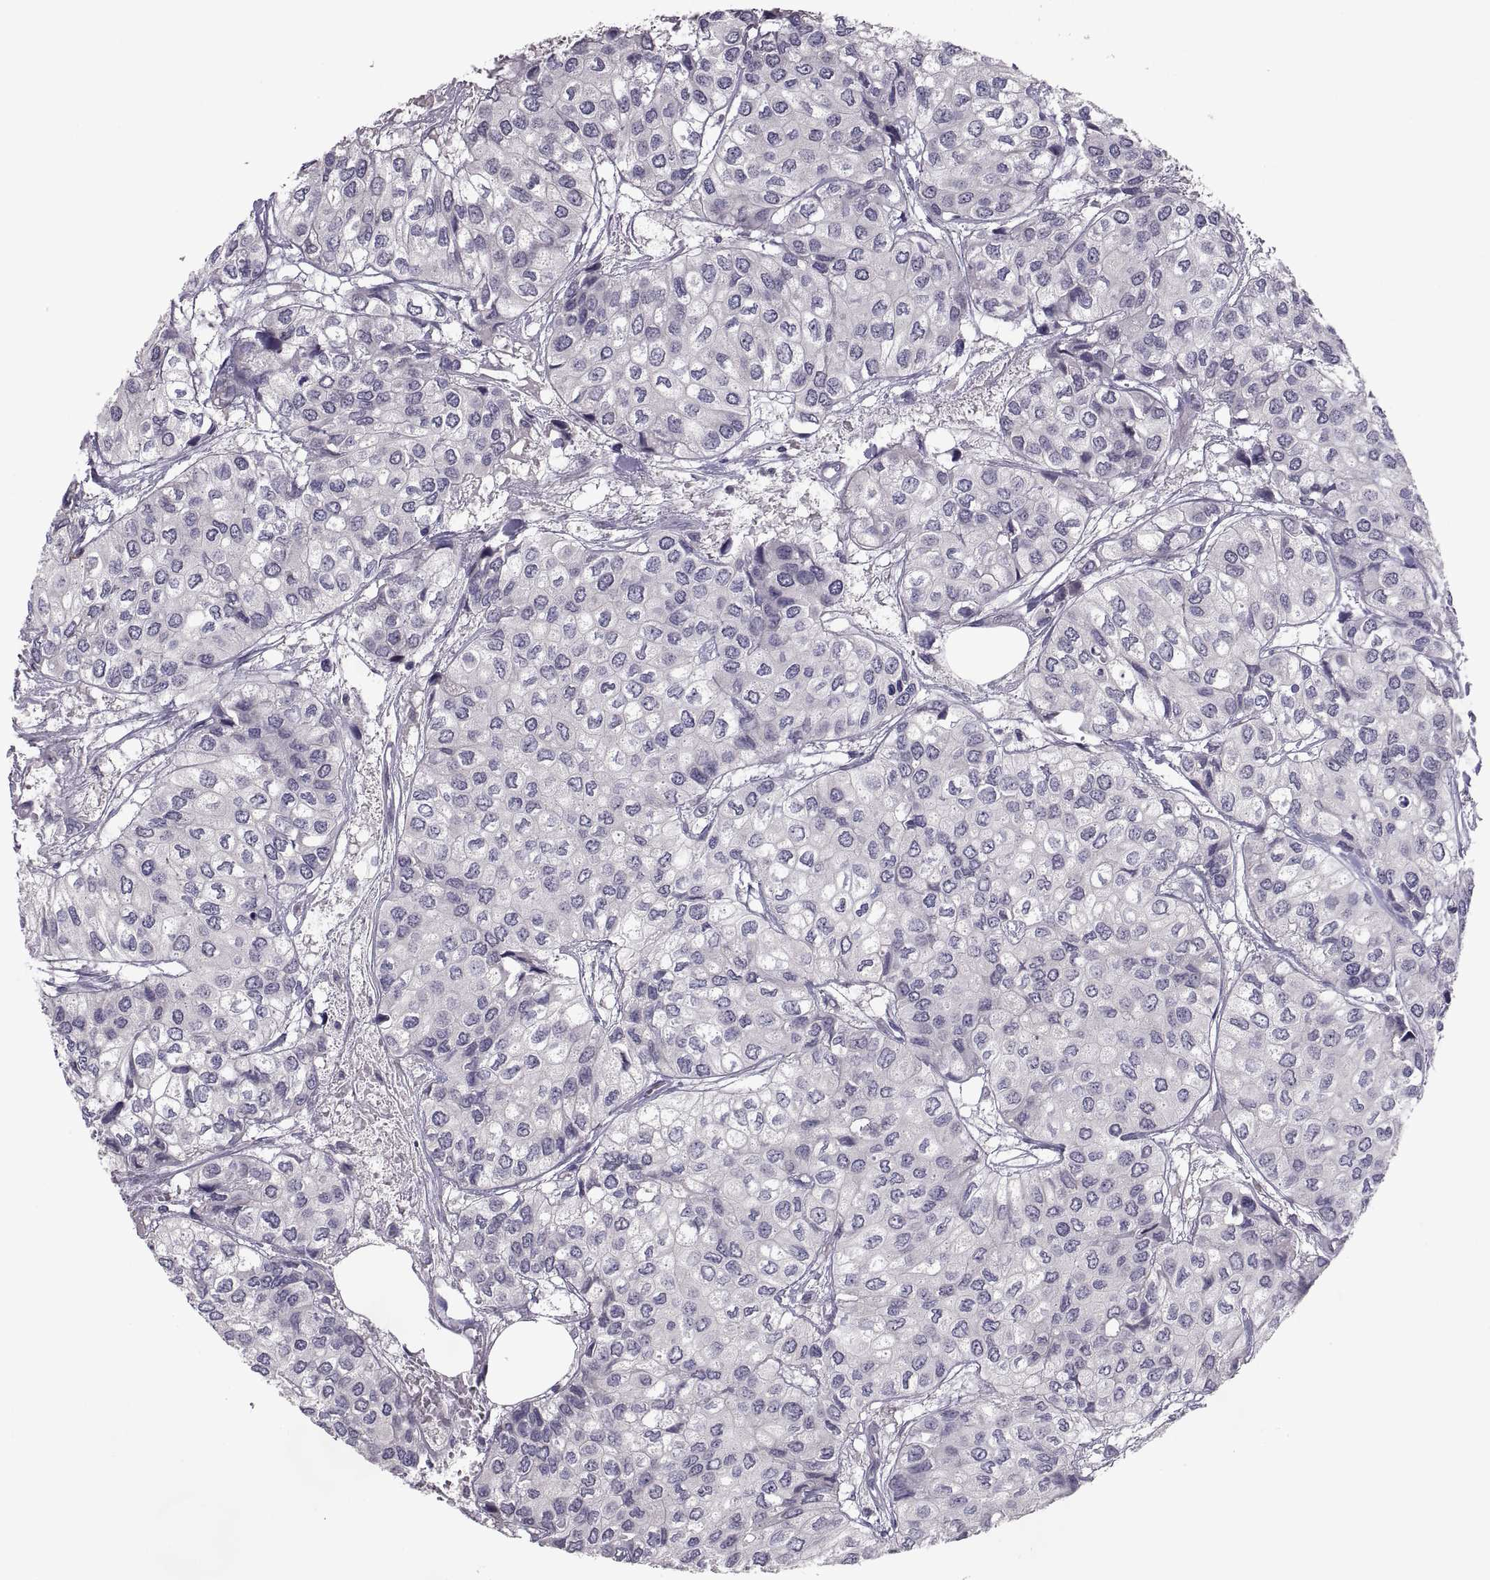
{"staining": {"intensity": "negative", "quantity": "none", "location": "none"}, "tissue": "urothelial cancer", "cell_type": "Tumor cells", "image_type": "cancer", "snomed": [{"axis": "morphology", "description": "Urothelial carcinoma, High grade"}, {"axis": "topography", "description": "Urinary bladder"}], "caption": "Tumor cells show no significant protein staining in high-grade urothelial carcinoma.", "gene": "NPTX2", "patient": {"sex": "male", "age": 73}}